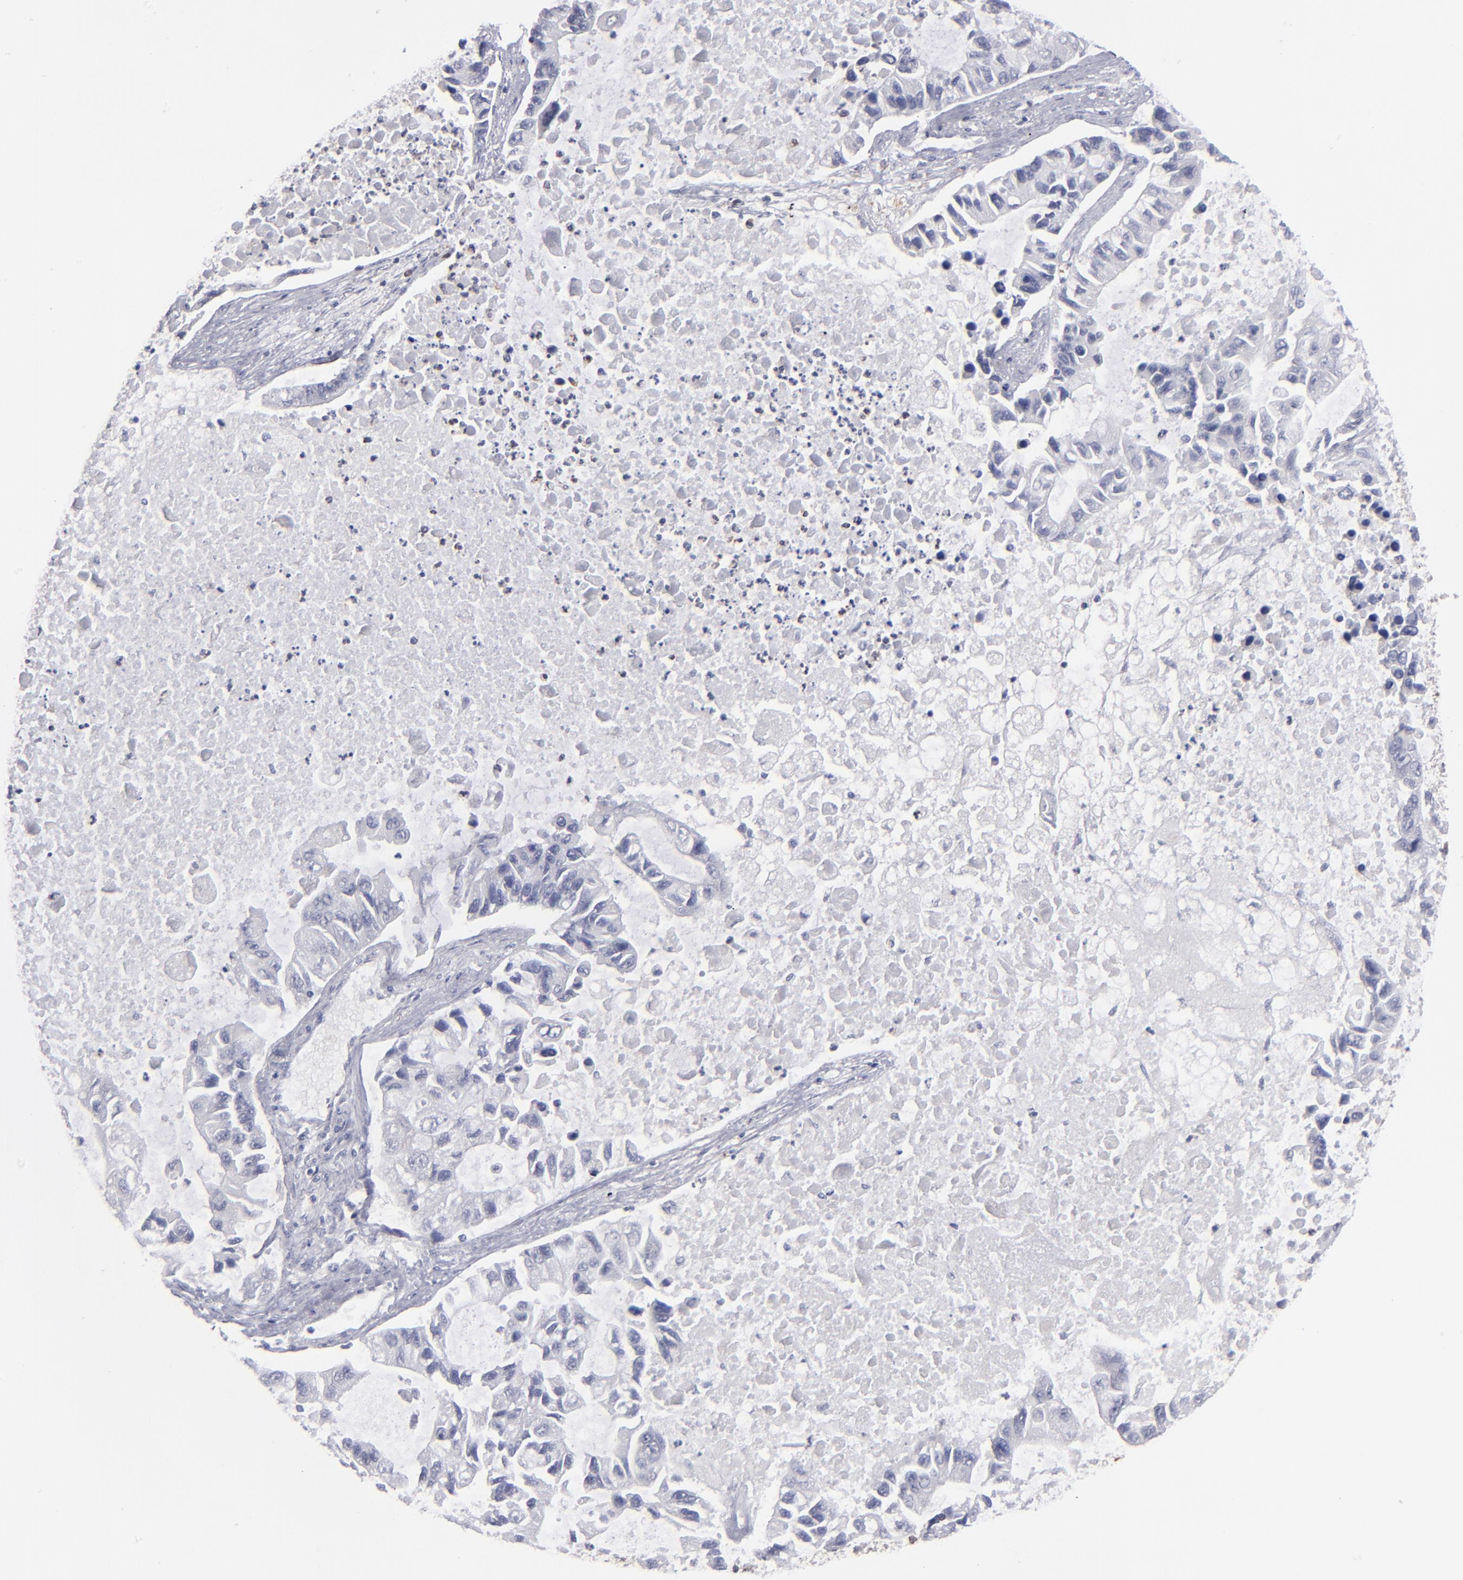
{"staining": {"intensity": "negative", "quantity": "none", "location": "none"}, "tissue": "lung cancer", "cell_type": "Tumor cells", "image_type": "cancer", "snomed": [{"axis": "morphology", "description": "Adenocarcinoma, NOS"}, {"axis": "topography", "description": "Lung"}], "caption": "This is an immunohistochemistry (IHC) histopathology image of adenocarcinoma (lung). There is no positivity in tumor cells.", "gene": "TMX1", "patient": {"sex": "female", "age": 51}}